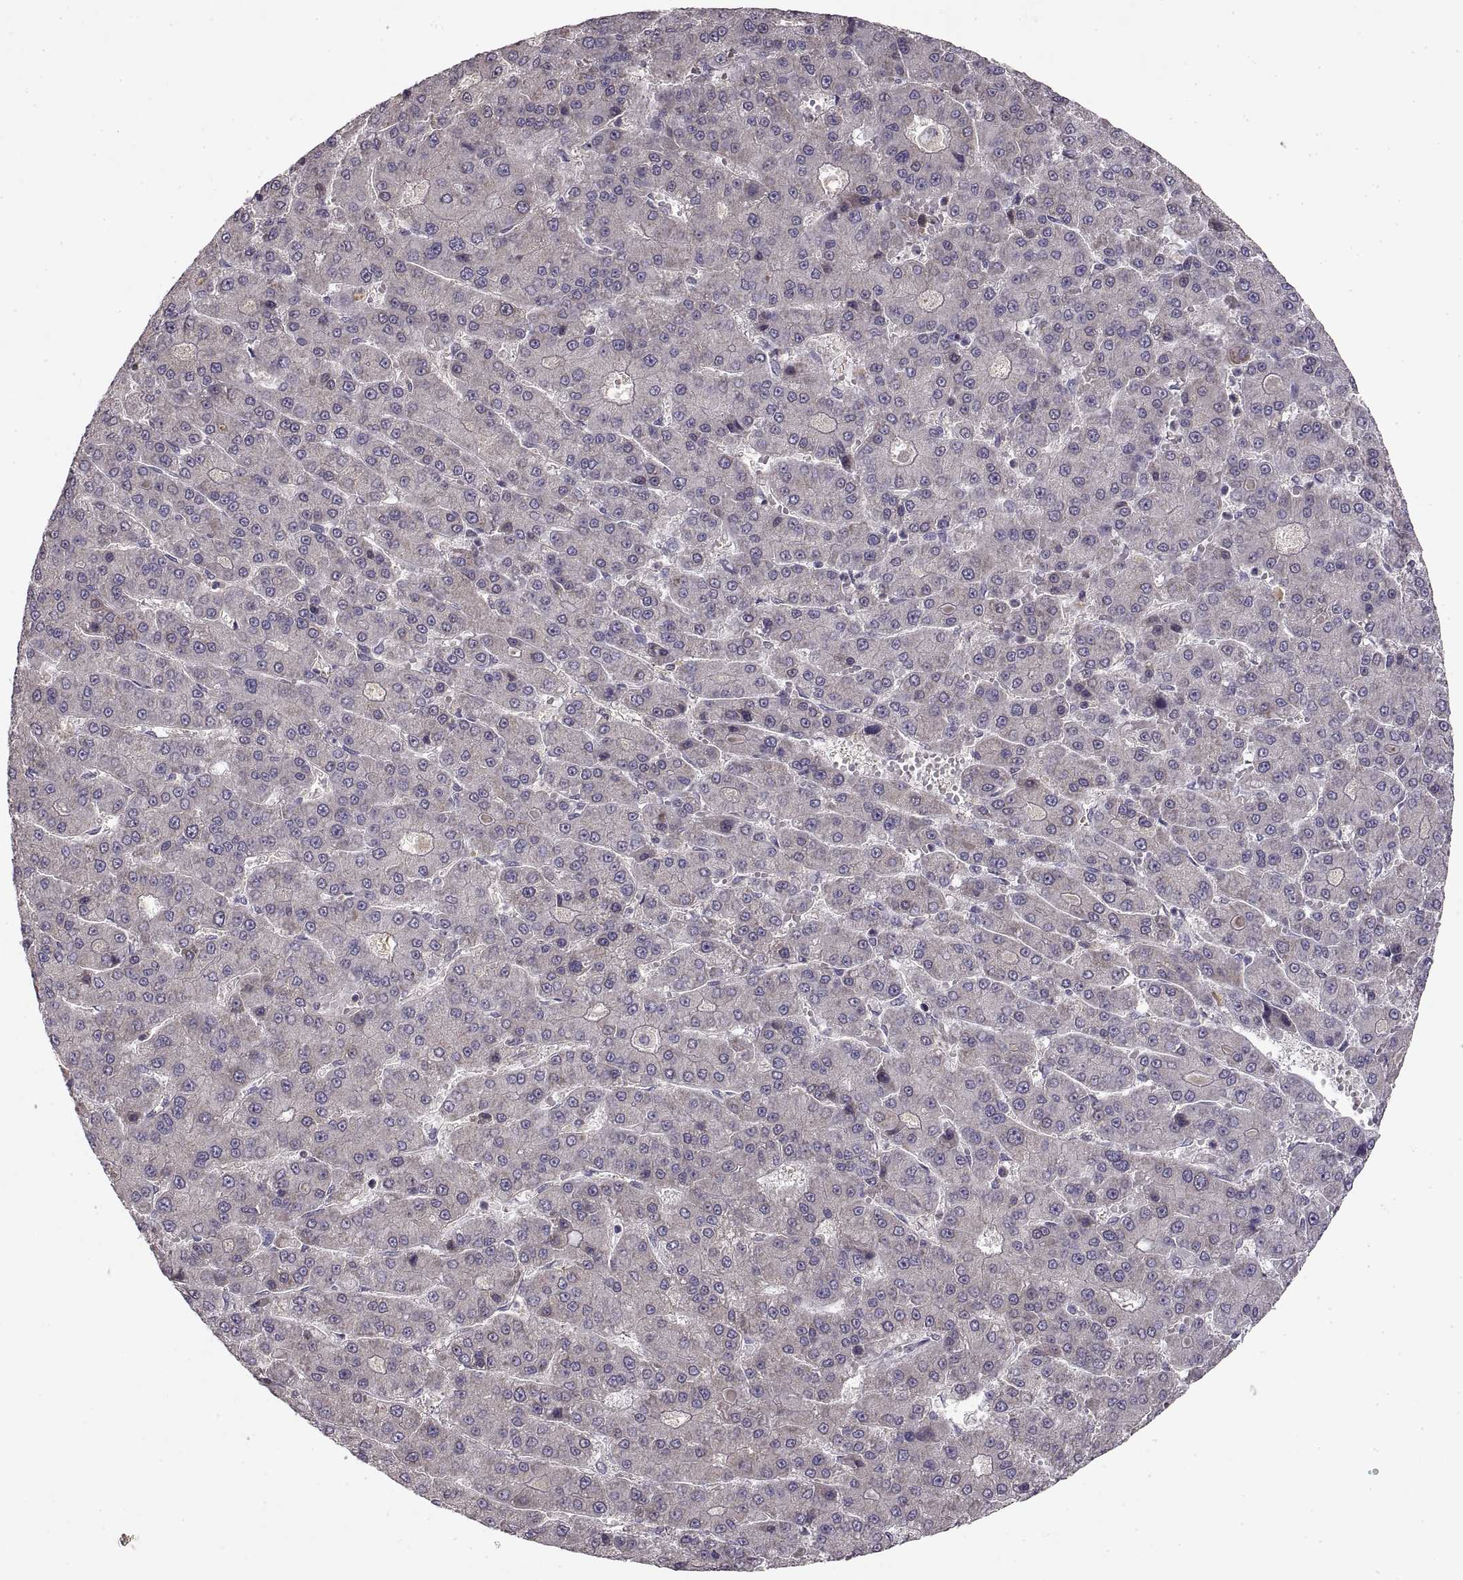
{"staining": {"intensity": "negative", "quantity": "none", "location": "none"}, "tissue": "liver cancer", "cell_type": "Tumor cells", "image_type": "cancer", "snomed": [{"axis": "morphology", "description": "Carcinoma, Hepatocellular, NOS"}, {"axis": "topography", "description": "Liver"}], "caption": "Immunohistochemistry (IHC) photomicrograph of neoplastic tissue: human liver hepatocellular carcinoma stained with DAB (3,3'-diaminobenzidine) shows no significant protein staining in tumor cells. Brightfield microscopy of immunohistochemistry stained with DAB (3,3'-diaminobenzidine) (brown) and hematoxylin (blue), captured at high magnification.", "gene": "ADAM11", "patient": {"sex": "male", "age": 70}}